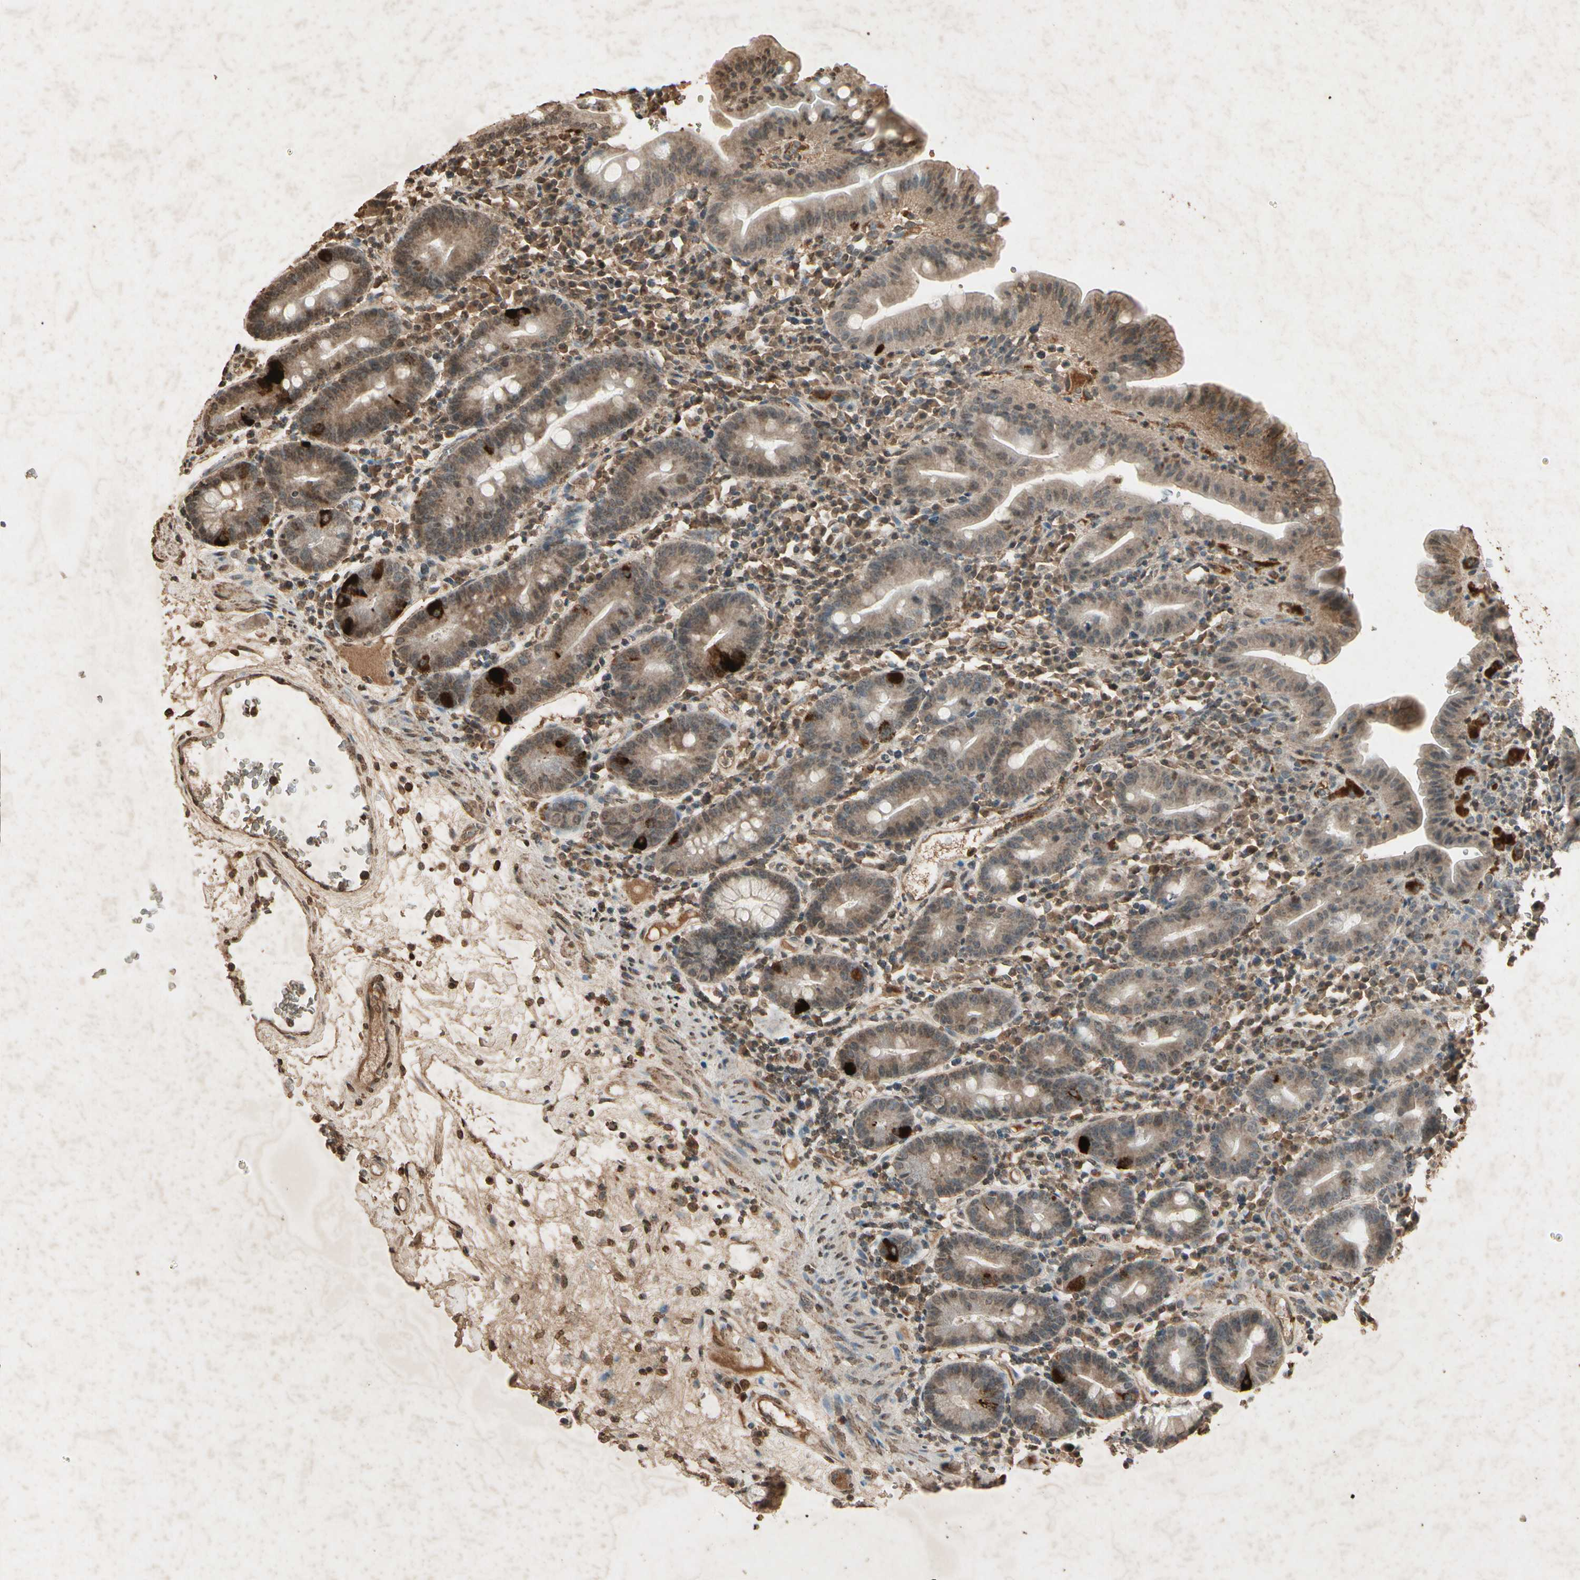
{"staining": {"intensity": "strong", "quantity": "<25%", "location": "cytoplasmic/membranous"}, "tissue": "duodenum", "cell_type": "Glandular cells", "image_type": "normal", "snomed": [{"axis": "morphology", "description": "Normal tissue, NOS"}, {"axis": "topography", "description": "Duodenum"}], "caption": "Protein staining by immunohistochemistry displays strong cytoplasmic/membranous positivity in about <25% of glandular cells in normal duodenum.", "gene": "GC", "patient": {"sex": "male", "age": 50}}